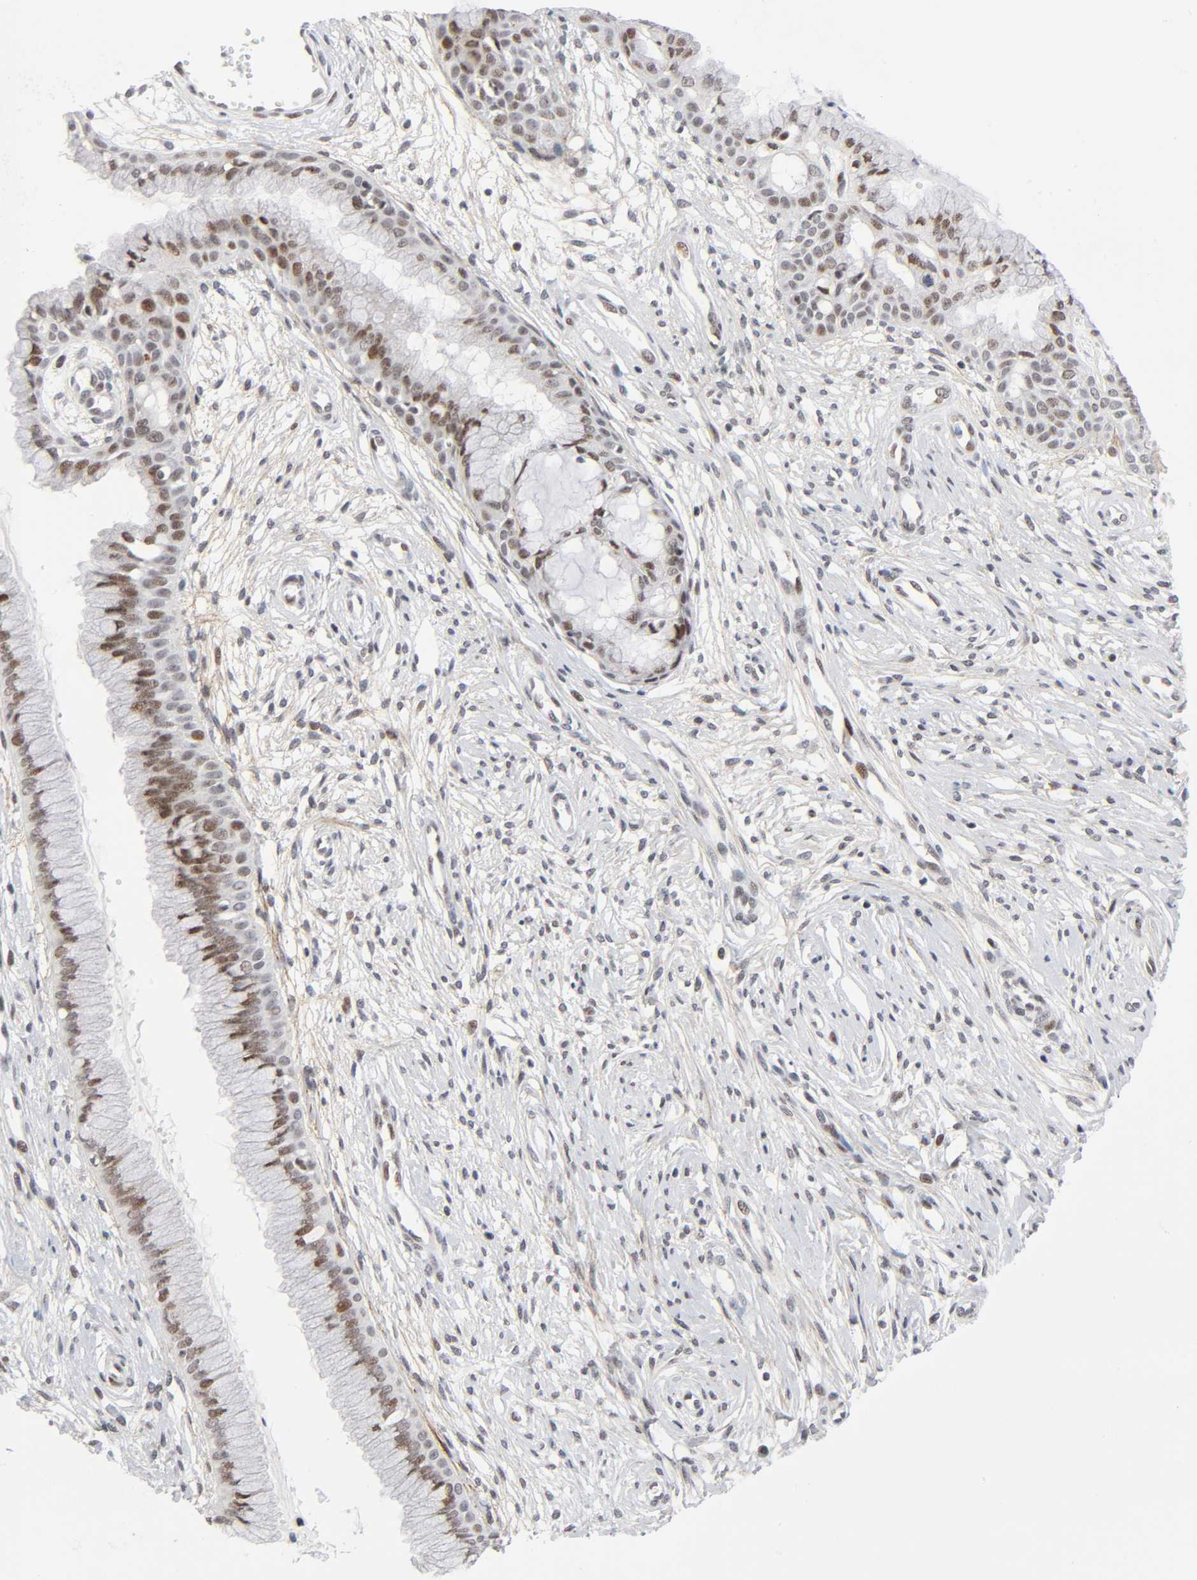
{"staining": {"intensity": "moderate", "quantity": ">75%", "location": "nuclear"}, "tissue": "cervix", "cell_type": "Glandular cells", "image_type": "normal", "snomed": [{"axis": "morphology", "description": "Normal tissue, NOS"}, {"axis": "topography", "description": "Cervix"}], "caption": "Unremarkable cervix demonstrates moderate nuclear expression in about >75% of glandular cells, visualized by immunohistochemistry.", "gene": "DIDO1", "patient": {"sex": "female", "age": 39}}